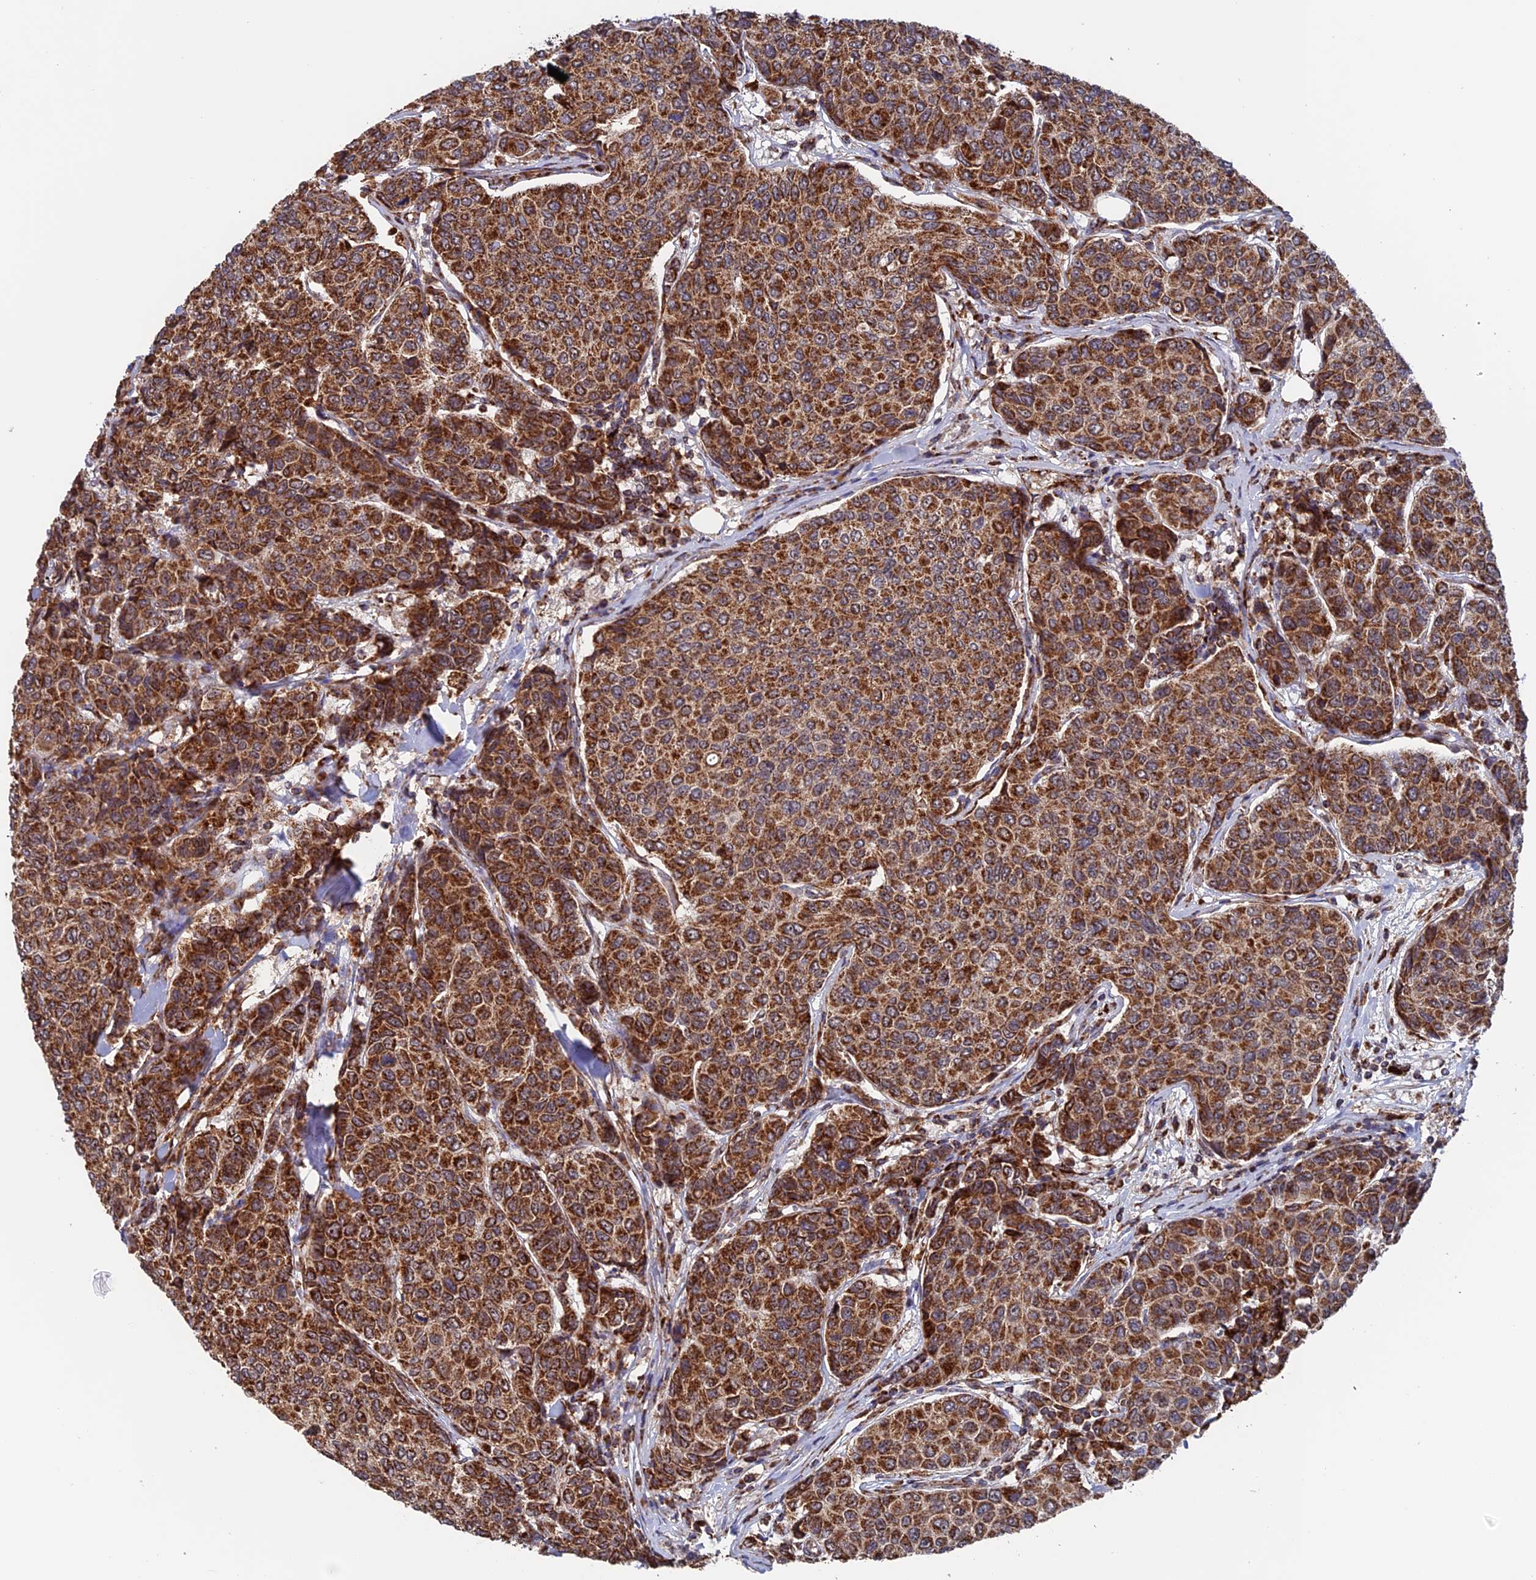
{"staining": {"intensity": "strong", "quantity": ">75%", "location": "cytoplasmic/membranous"}, "tissue": "breast cancer", "cell_type": "Tumor cells", "image_type": "cancer", "snomed": [{"axis": "morphology", "description": "Duct carcinoma"}, {"axis": "topography", "description": "Breast"}], "caption": "An image showing strong cytoplasmic/membranous positivity in approximately >75% of tumor cells in breast cancer, as visualized by brown immunohistochemical staining.", "gene": "DTYMK", "patient": {"sex": "female", "age": 55}}